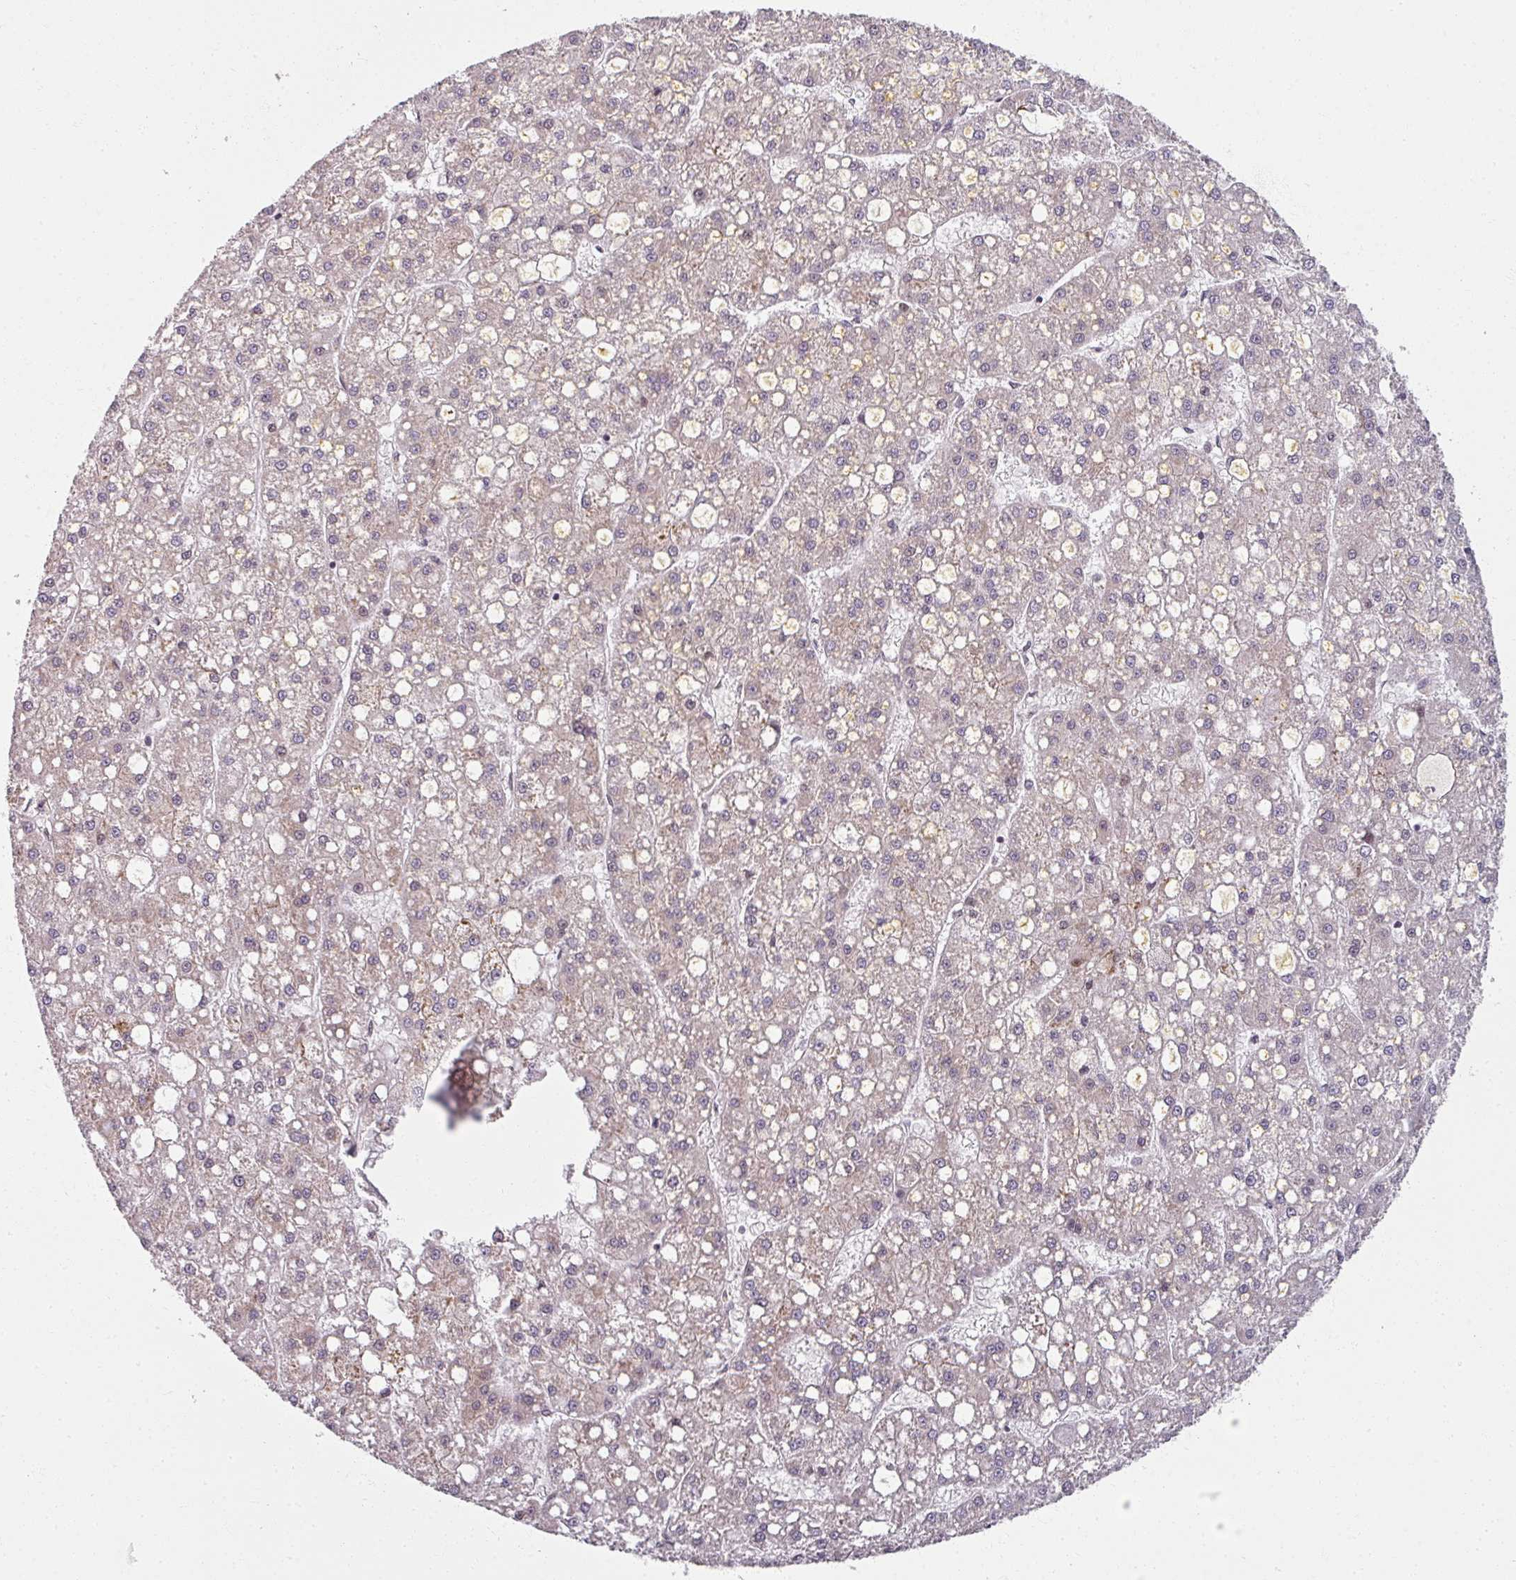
{"staining": {"intensity": "negative", "quantity": "none", "location": "none"}, "tissue": "liver cancer", "cell_type": "Tumor cells", "image_type": "cancer", "snomed": [{"axis": "morphology", "description": "Carcinoma, Hepatocellular, NOS"}, {"axis": "topography", "description": "Liver"}], "caption": "Liver hepatocellular carcinoma was stained to show a protein in brown. There is no significant expression in tumor cells.", "gene": "AGPAT4", "patient": {"sex": "male", "age": 67}}